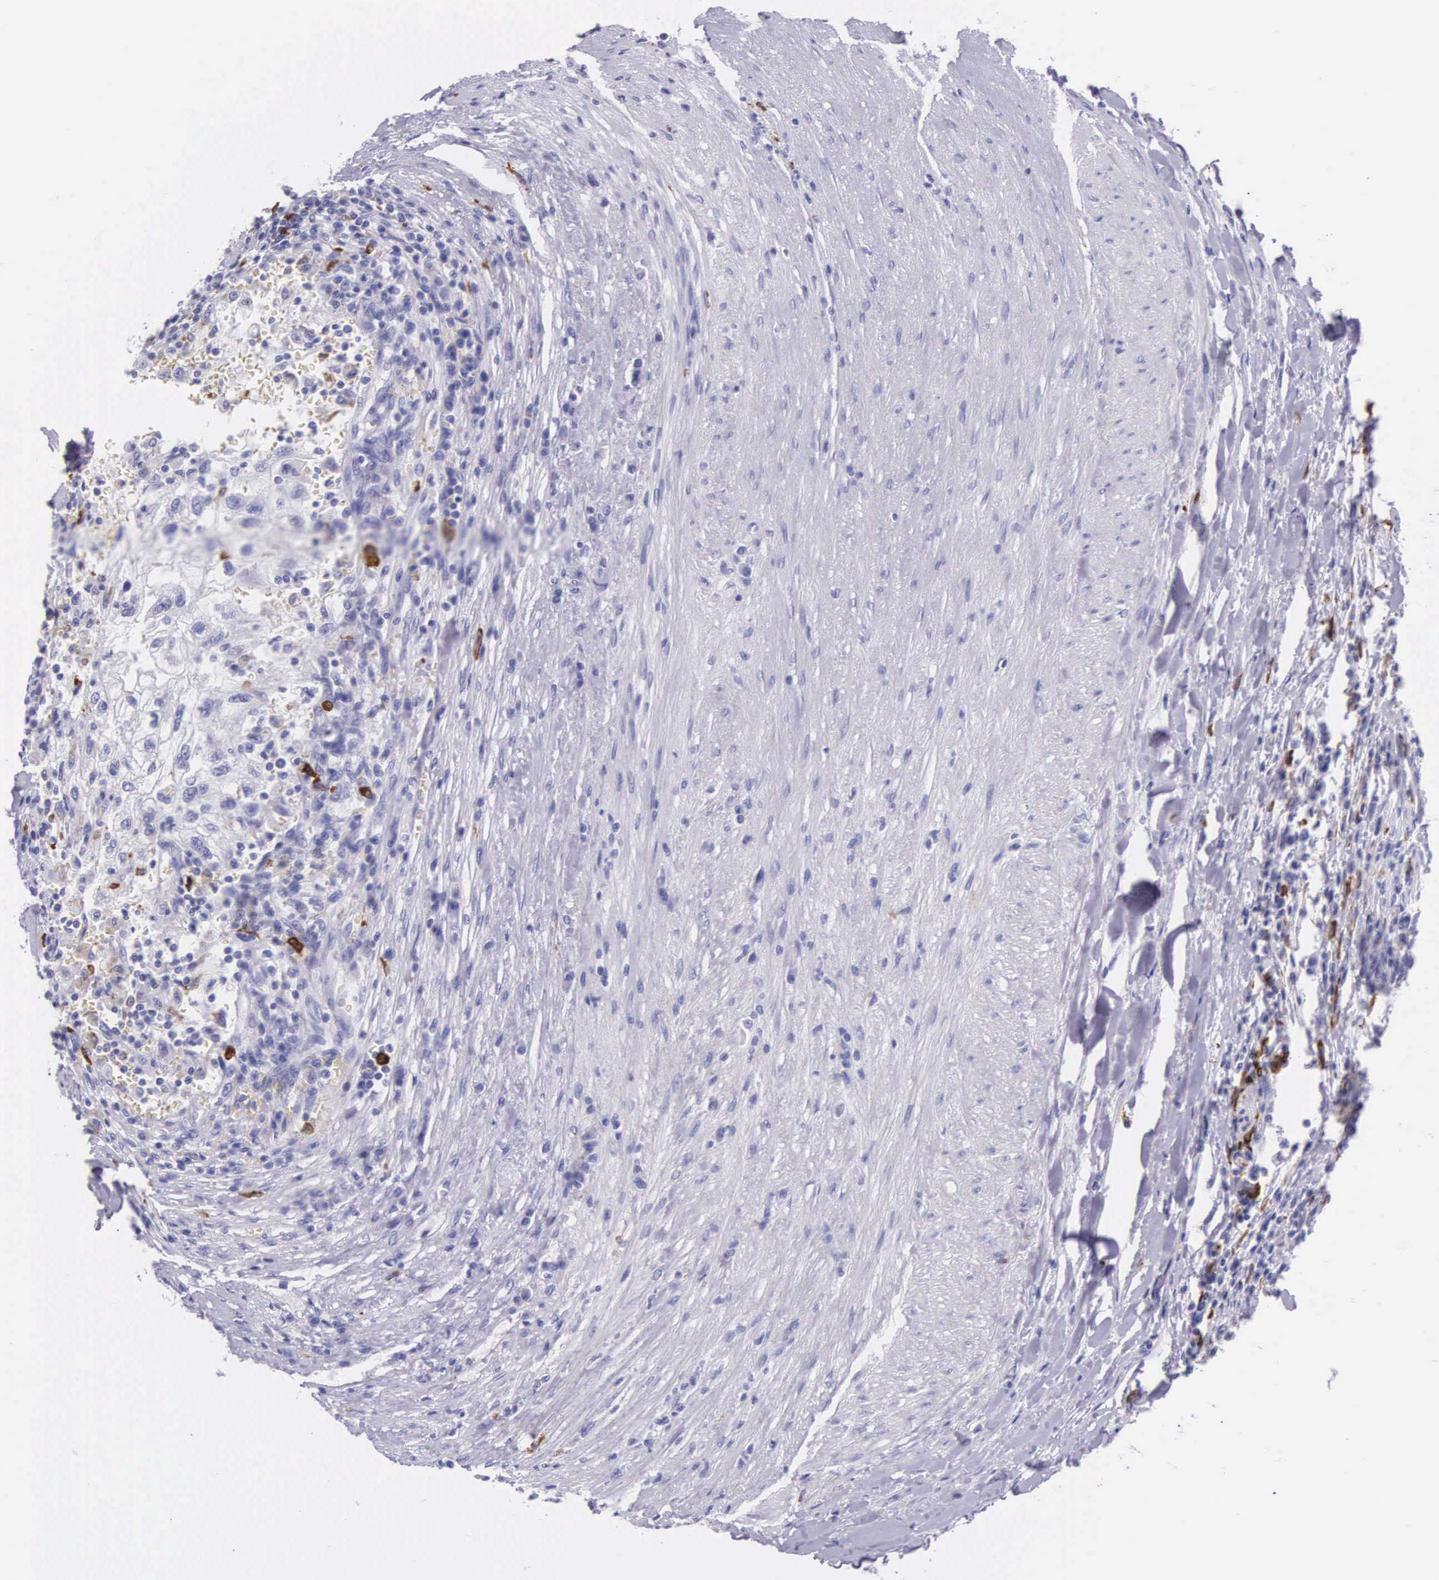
{"staining": {"intensity": "negative", "quantity": "none", "location": "none"}, "tissue": "renal cancer", "cell_type": "Tumor cells", "image_type": "cancer", "snomed": [{"axis": "morphology", "description": "Normal tissue, NOS"}, {"axis": "morphology", "description": "Adenocarcinoma, NOS"}, {"axis": "topography", "description": "Kidney"}], "caption": "Micrograph shows no protein staining in tumor cells of adenocarcinoma (renal) tissue. Nuclei are stained in blue.", "gene": "FCN1", "patient": {"sex": "male", "age": 71}}